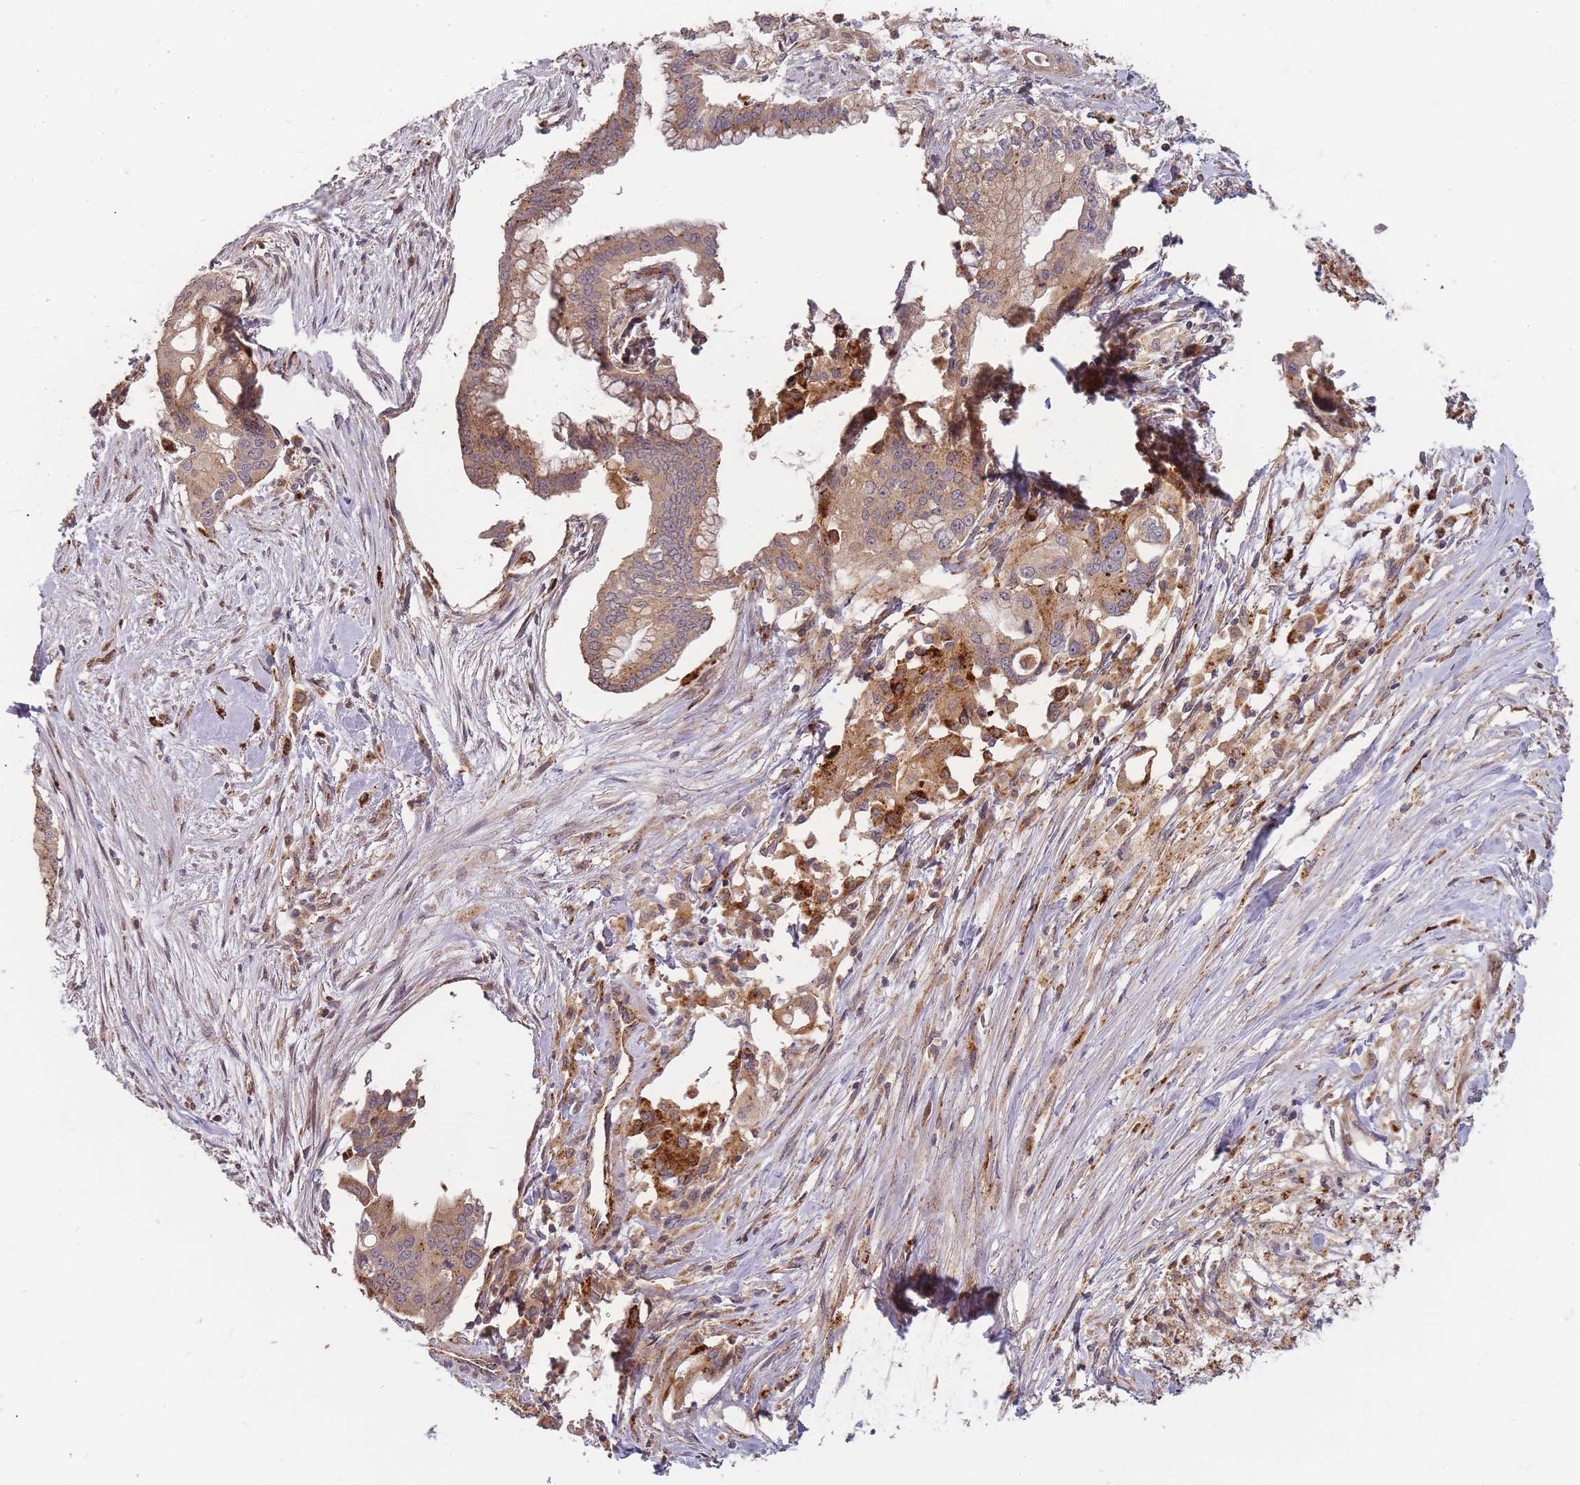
{"staining": {"intensity": "moderate", "quantity": ">75%", "location": "cytoplasmic/membranous"}, "tissue": "pancreatic cancer", "cell_type": "Tumor cells", "image_type": "cancer", "snomed": [{"axis": "morphology", "description": "Adenocarcinoma, NOS"}, {"axis": "topography", "description": "Pancreas"}], "caption": "Pancreatic cancer (adenocarcinoma) stained with IHC reveals moderate cytoplasmic/membranous positivity in approximately >75% of tumor cells.", "gene": "ATG5", "patient": {"sex": "male", "age": 46}}